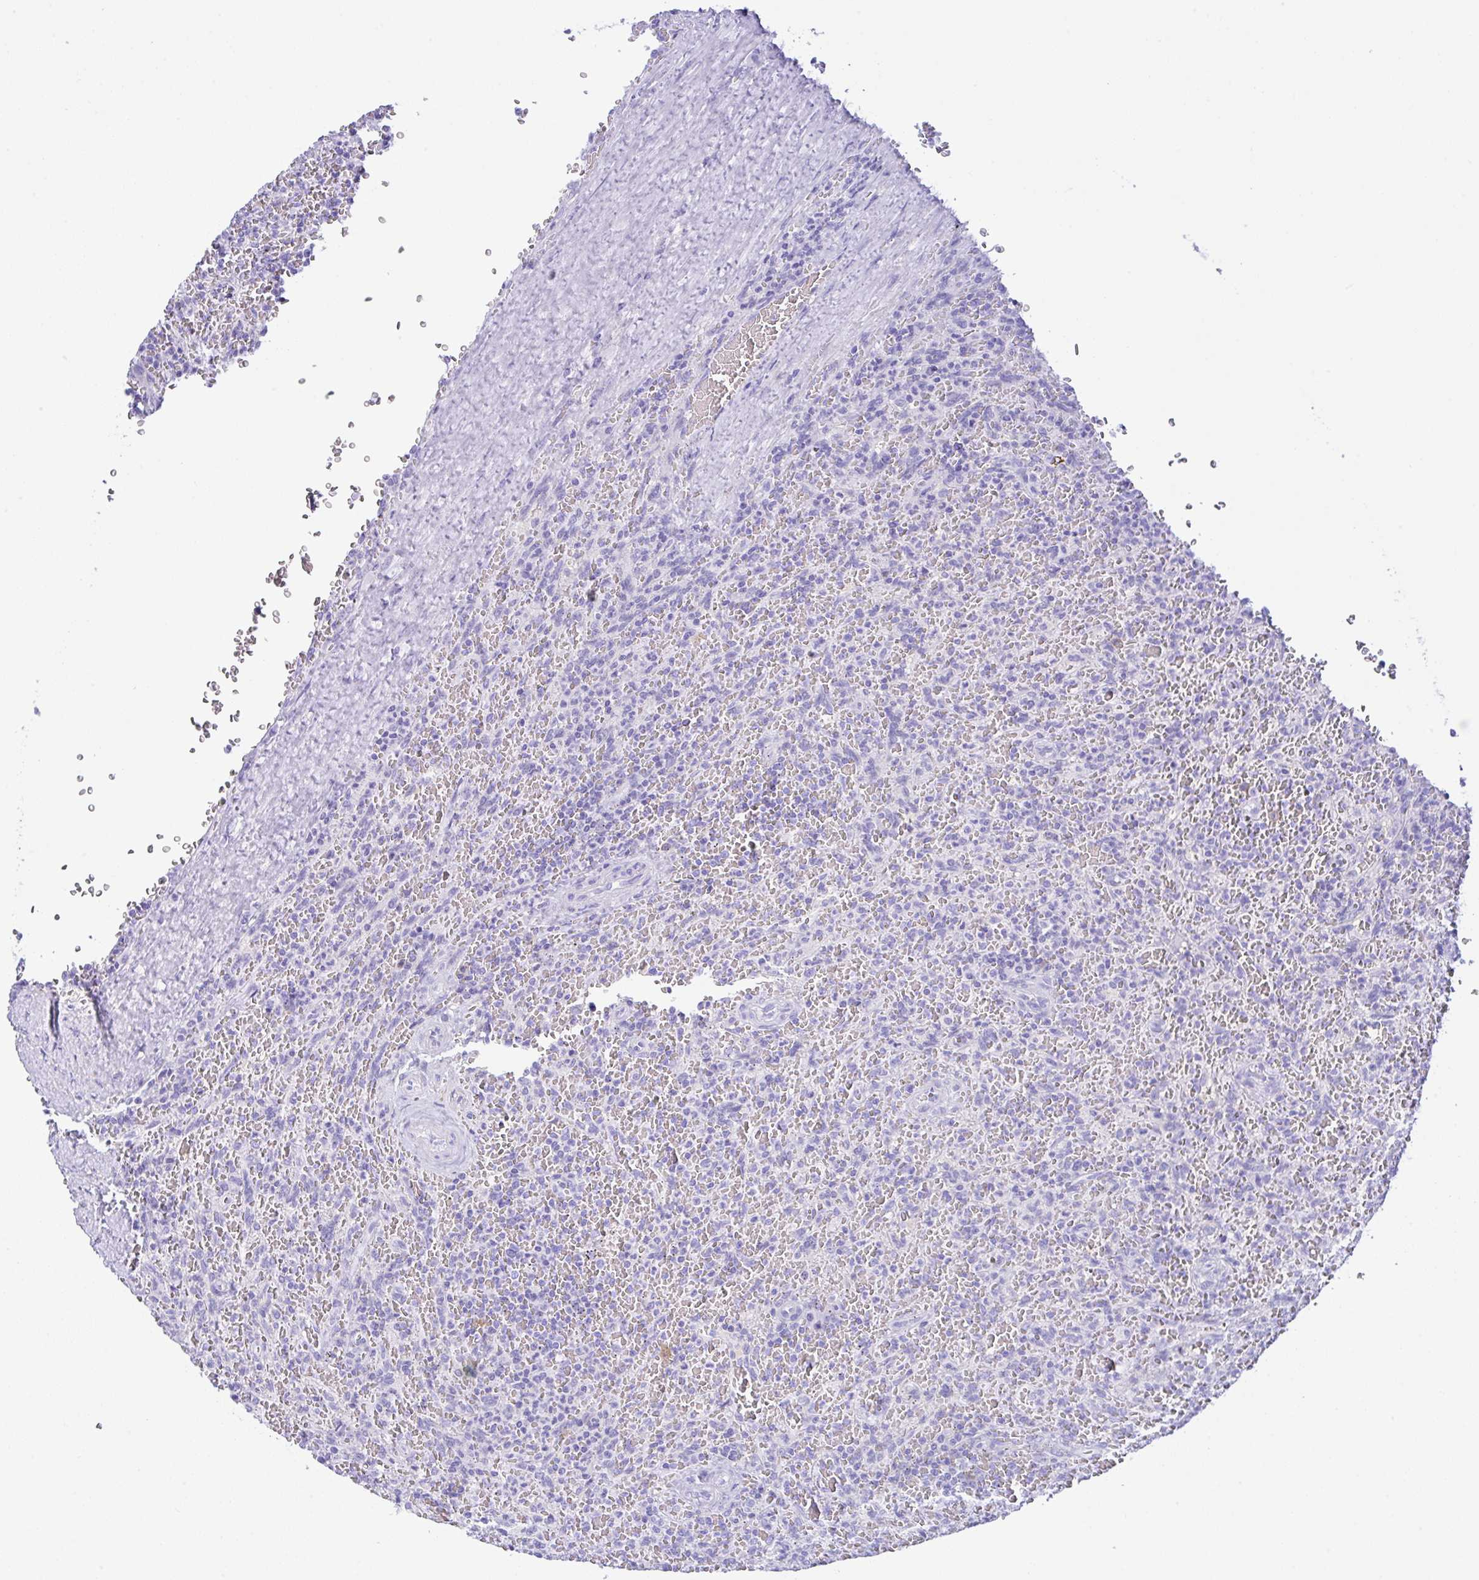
{"staining": {"intensity": "negative", "quantity": "none", "location": "none"}, "tissue": "lymphoma", "cell_type": "Tumor cells", "image_type": "cancer", "snomed": [{"axis": "morphology", "description": "Malignant lymphoma, non-Hodgkin's type, Low grade"}, {"axis": "topography", "description": "Spleen"}], "caption": "The histopathology image displays no staining of tumor cells in lymphoma.", "gene": "RRM2", "patient": {"sex": "female", "age": 64}}